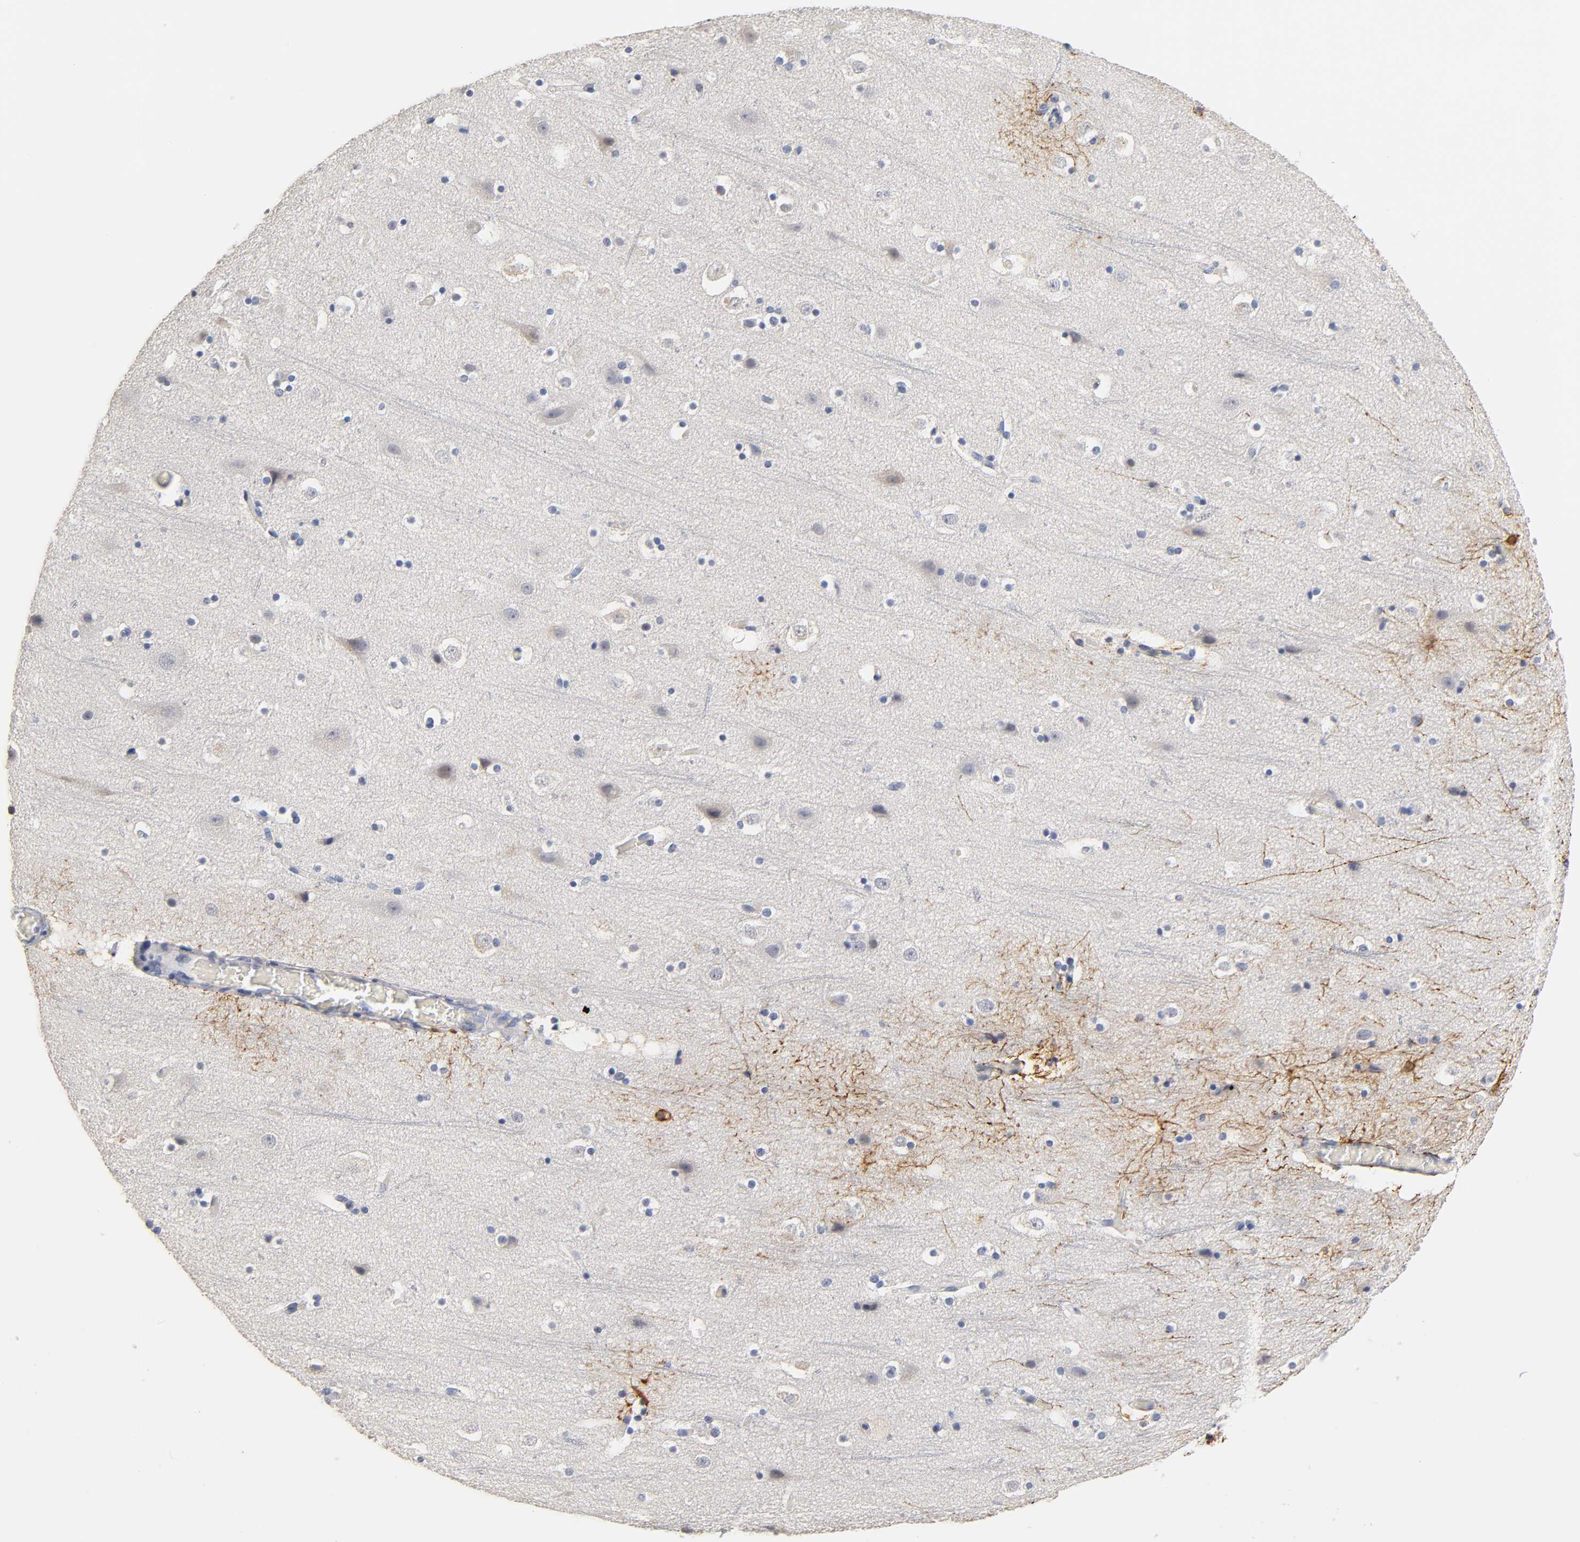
{"staining": {"intensity": "negative", "quantity": "none", "location": "none"}, "tissue": "cerebral cortex", "cell_type": "Endothelial cells", "image_type": "normal", "snomed": [{"axis": "morphology", "description": "Normal tissue, NOS"}, {"axis": "topography", "description": "Cerebral cortex"}], "caption": "Endothelial cells show no significant expression in normal cerebral cortex.", "gene": "OVOL1", "patient": {"sex": "male", "age": 45}}